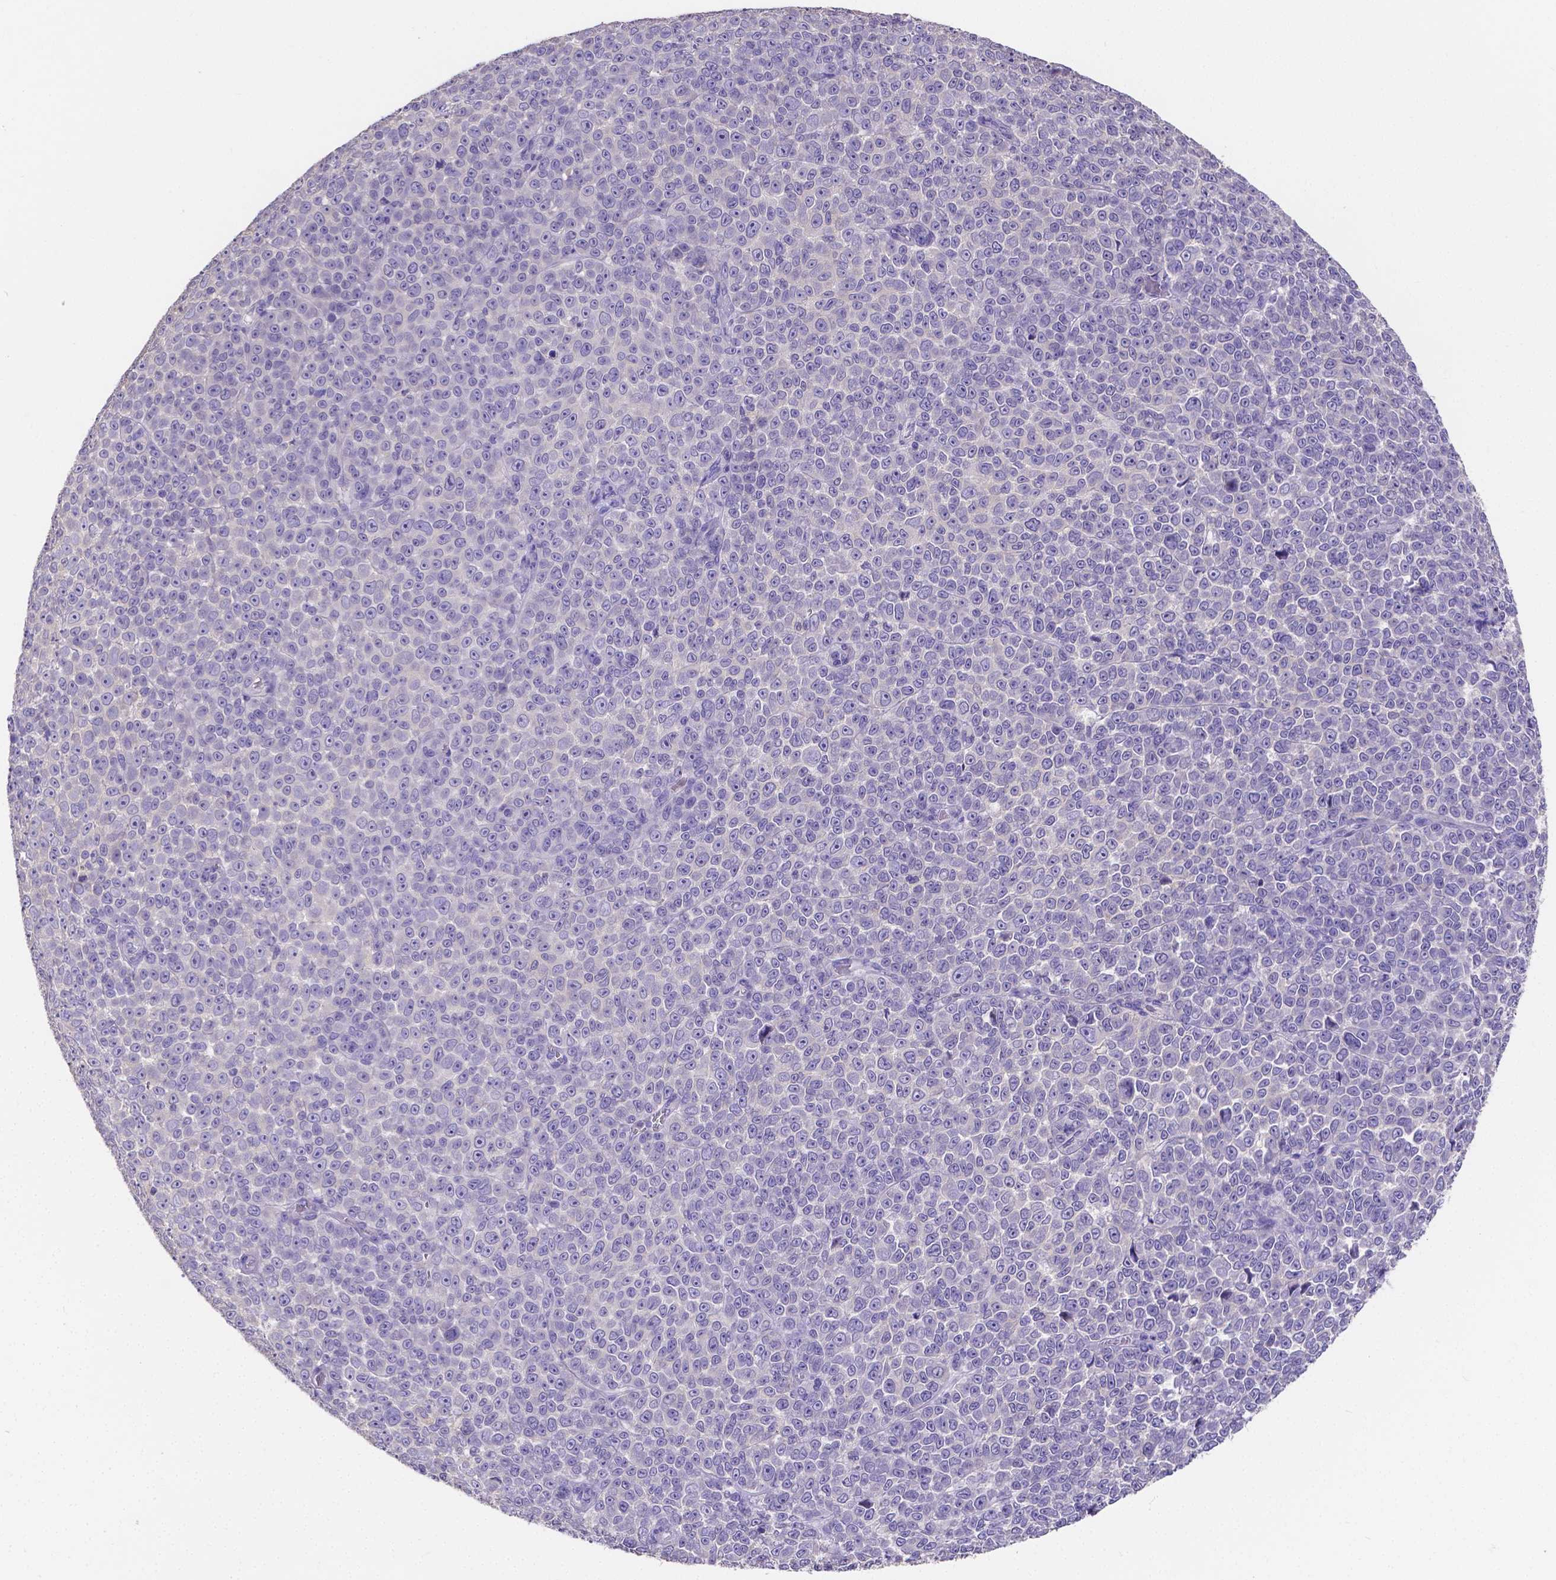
{"staining": {"intensity": "negative", "quantity": "none", "location": "none"}, "tissue": "melanoma", "cell_type": "Tumor cells", "image_type": "cancer", "snomed": [{"axis": "morphology", "description": "Malignant melanoma, NOS"}, {"axis": "topography", "description": "Skin"}], "caption": "Immunohistochemical staining of human malignant melanoma demonstrates no significant positivity in tumor cells.", "gene": "ATP6V1D", "patient": {"sex": "female", "age": 95}}